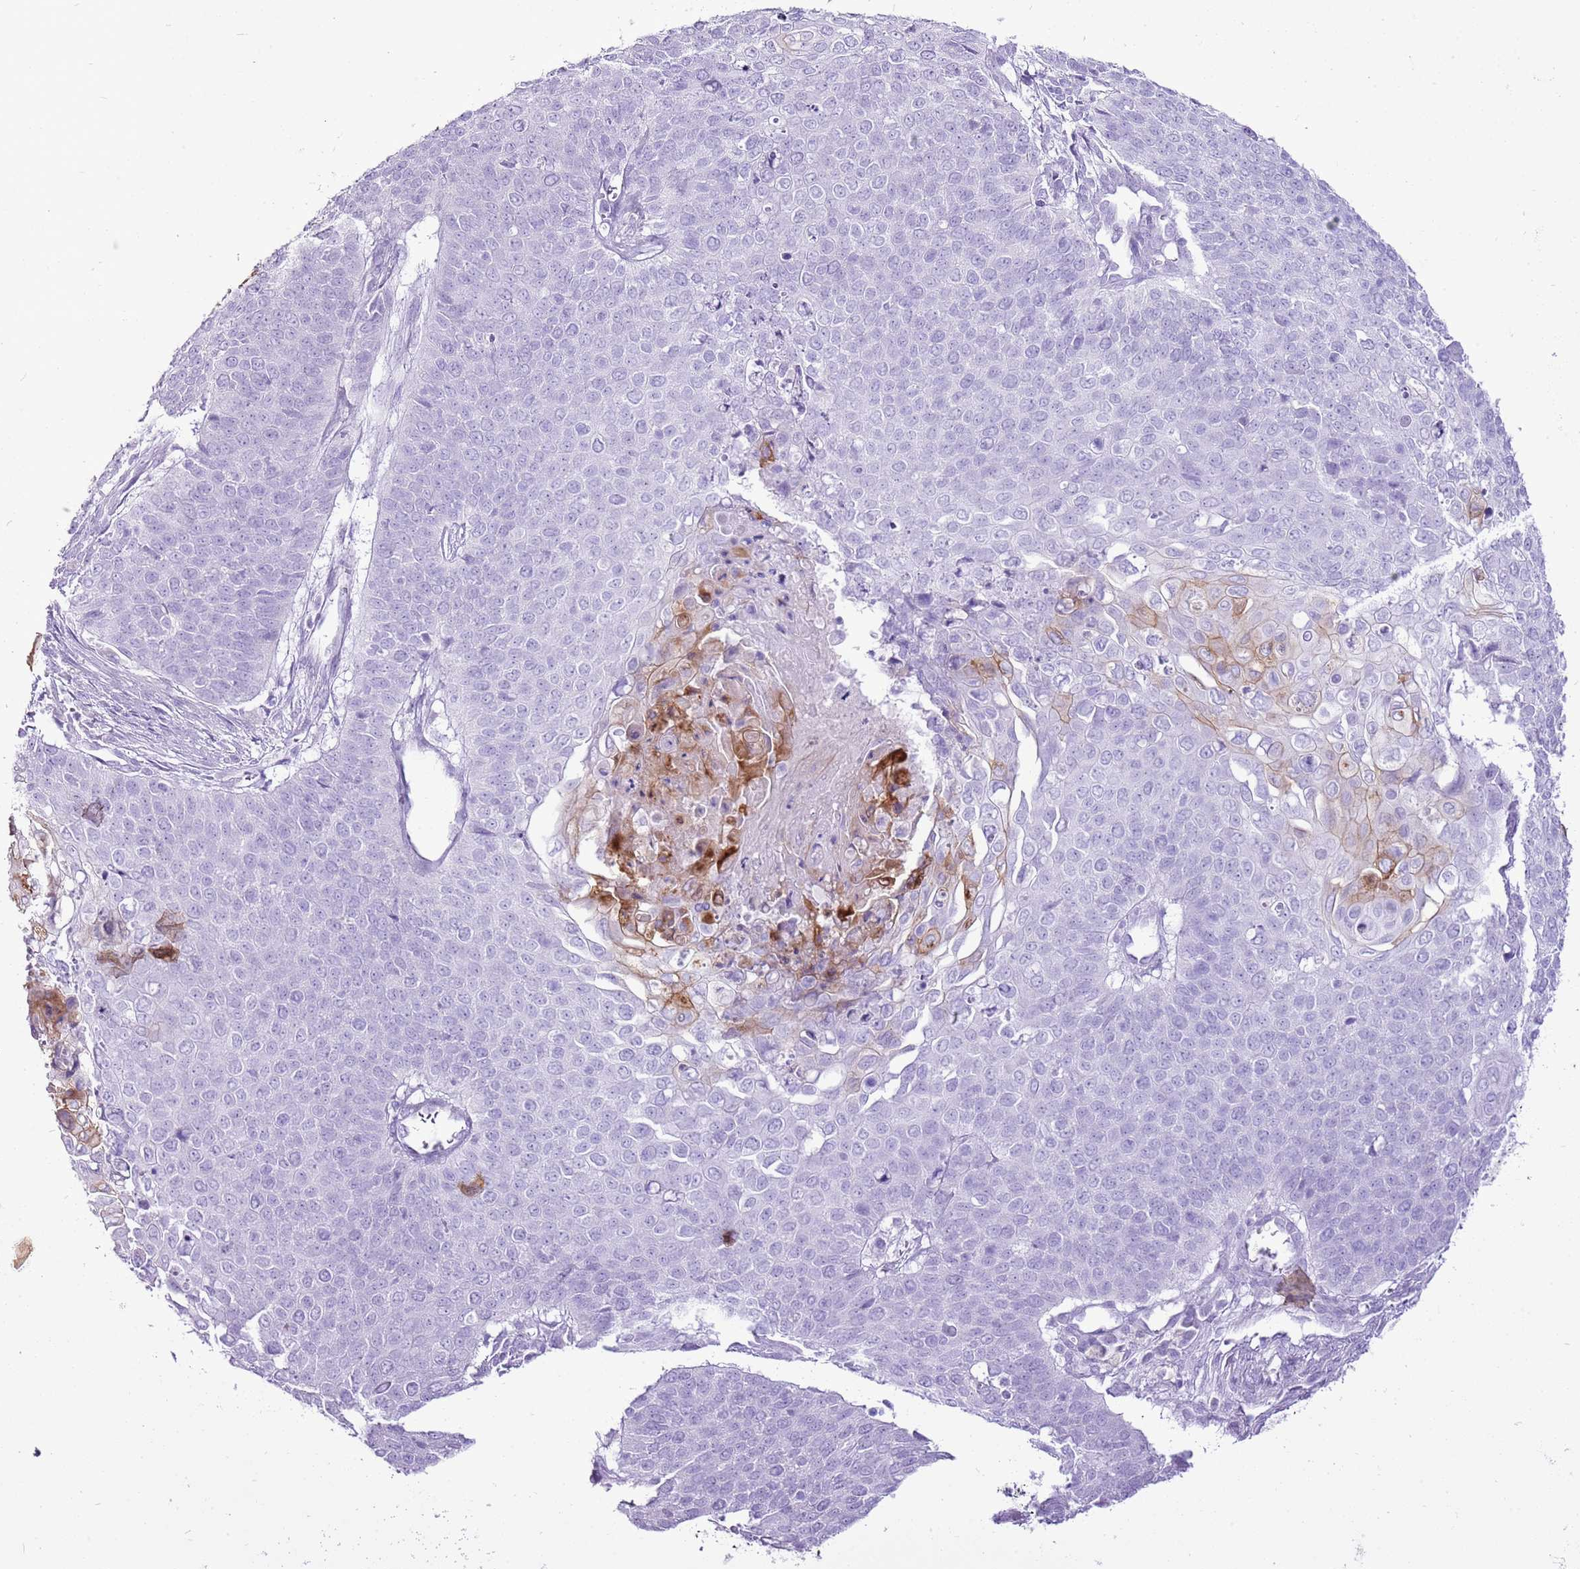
{"staining": {"intensity": "negative", "quantity": "none", "location": "none"}, "tissue": "cervical cancer", "cell_type": "Tumor cells", "image_type": "cancer", "snomed": [{"axis": "morphology", "description": "Squamous cell carcinoma, NOS"}, {"axis": "topography", "description": "Cervix"}], "caption": "IHC of human cervical cancer (squamous cell carcinoma) reveals no positivity in tumor cells.", "gene": "CNFN", "patient": {"sex": "female", "age": 39}}